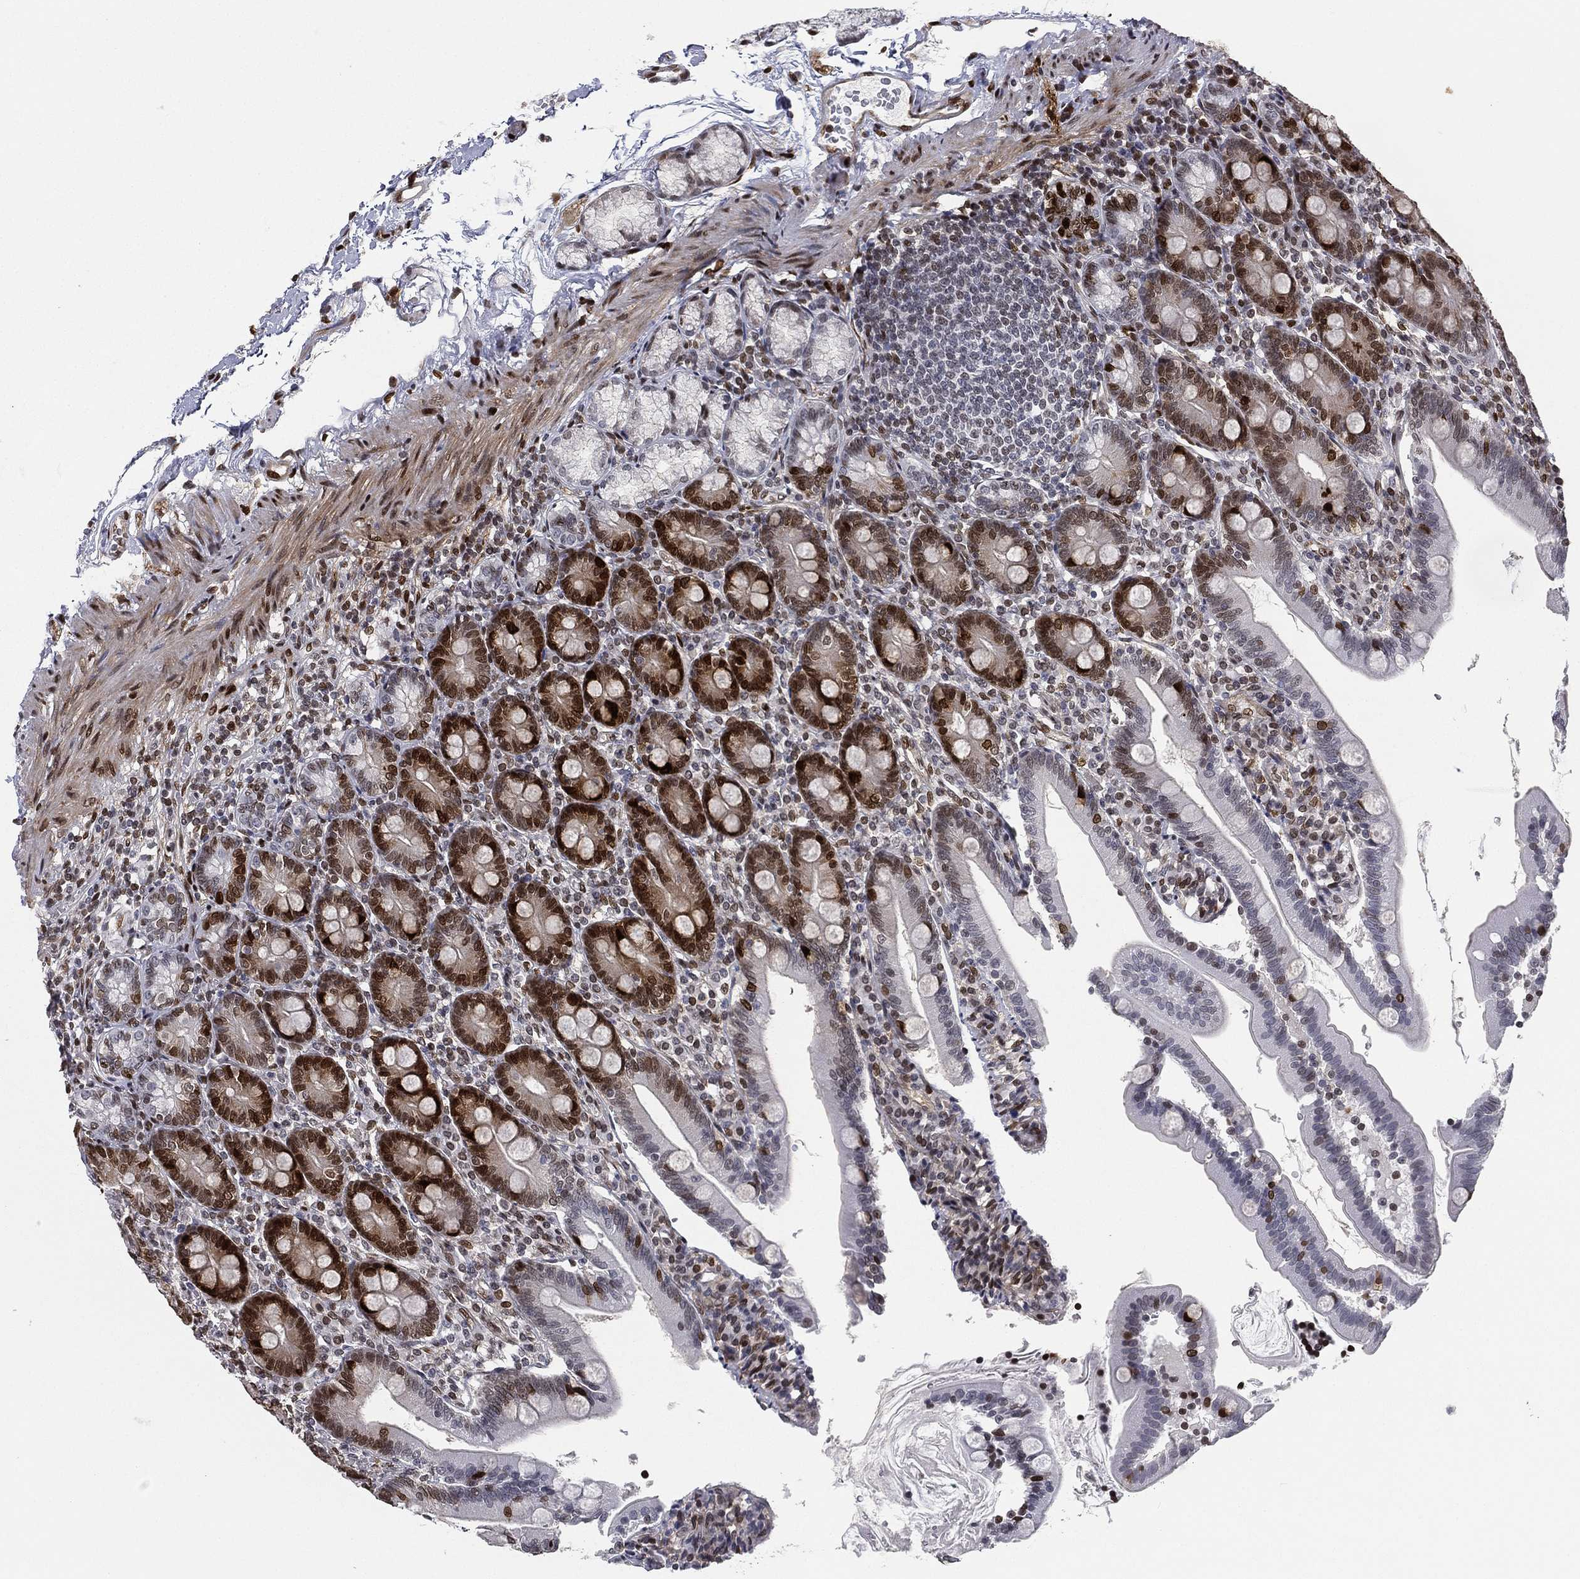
{"staining": {"intensity": "strong", "quantity": "<25%", "location": "nuclear"}, "tissue": "duodenum", "cell_type": "Glandular cells", "image_type": "normal", "snomed": [{"axis": "morphology", "description": "Normal tissue, NOS"}, {"axis": "topography", "description": "Duodenum"}], "caption": "Immunohistochemistry micrograph of benign duodenum stained for a protein (brown), which exhibits medium levels of strong nuclear expression in about <25% of glandular cells.", "gene": "LMNB1", "patient": {"sex": "female", "age": 67}}